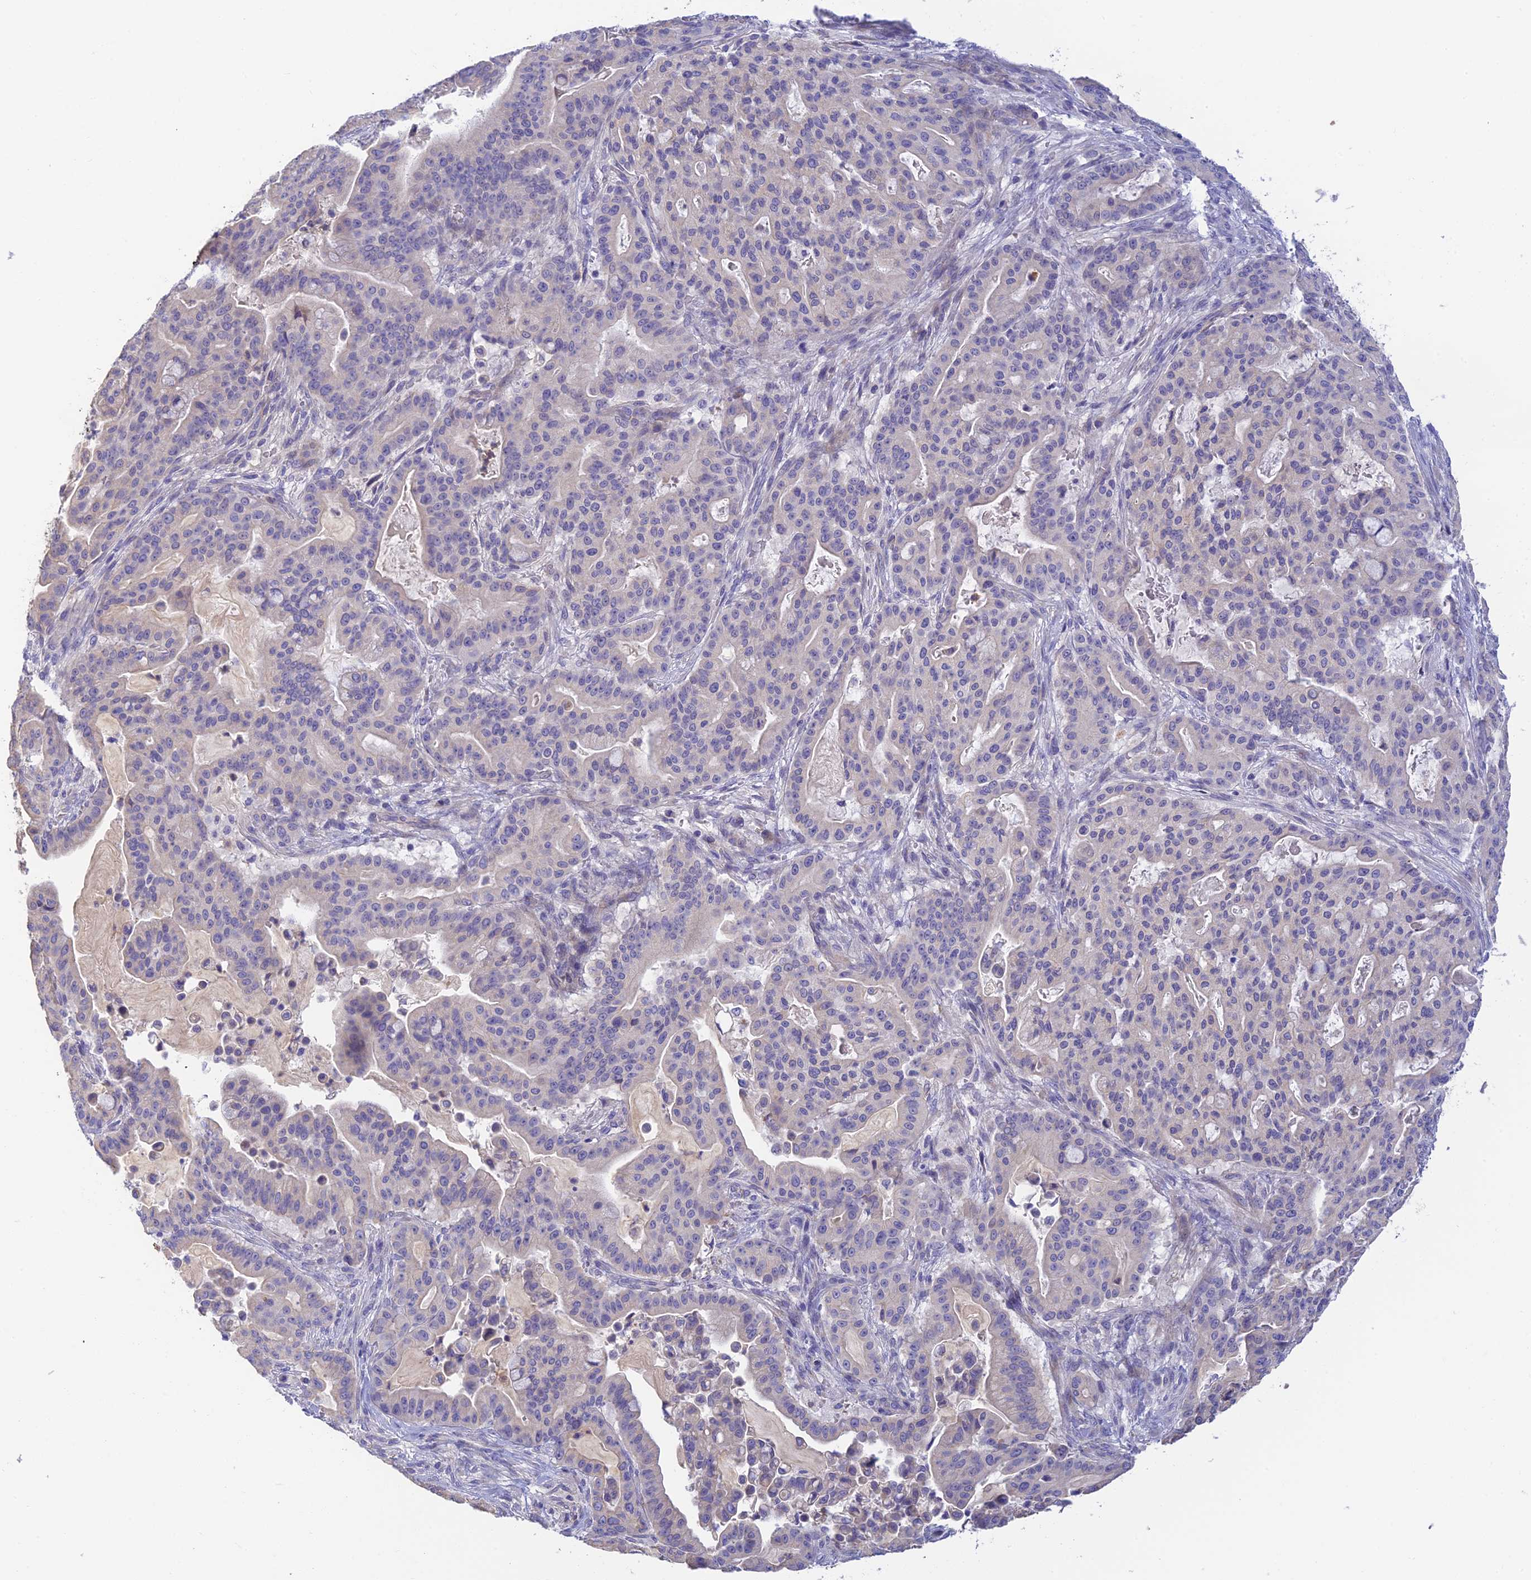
{"staining": {"intensity": "negative", "quantity": "none", "location": "none"}, "tissue": "pancreatic cancer", "cell_type": "Tumor cells", "image_type": "cancer", "snomed": [{"axis": "morphology", "description": "Adenocarcinoma, NOS"}, {"axis": "topography", "description": "Pancreas"}], "caption": "Immunohistochemical staining of human adenocarcinoma (pancreatic) displays no significant positivity in tumor cells.", "gene": "INTS13", "patient": {"sex": "male", "age": 63}}